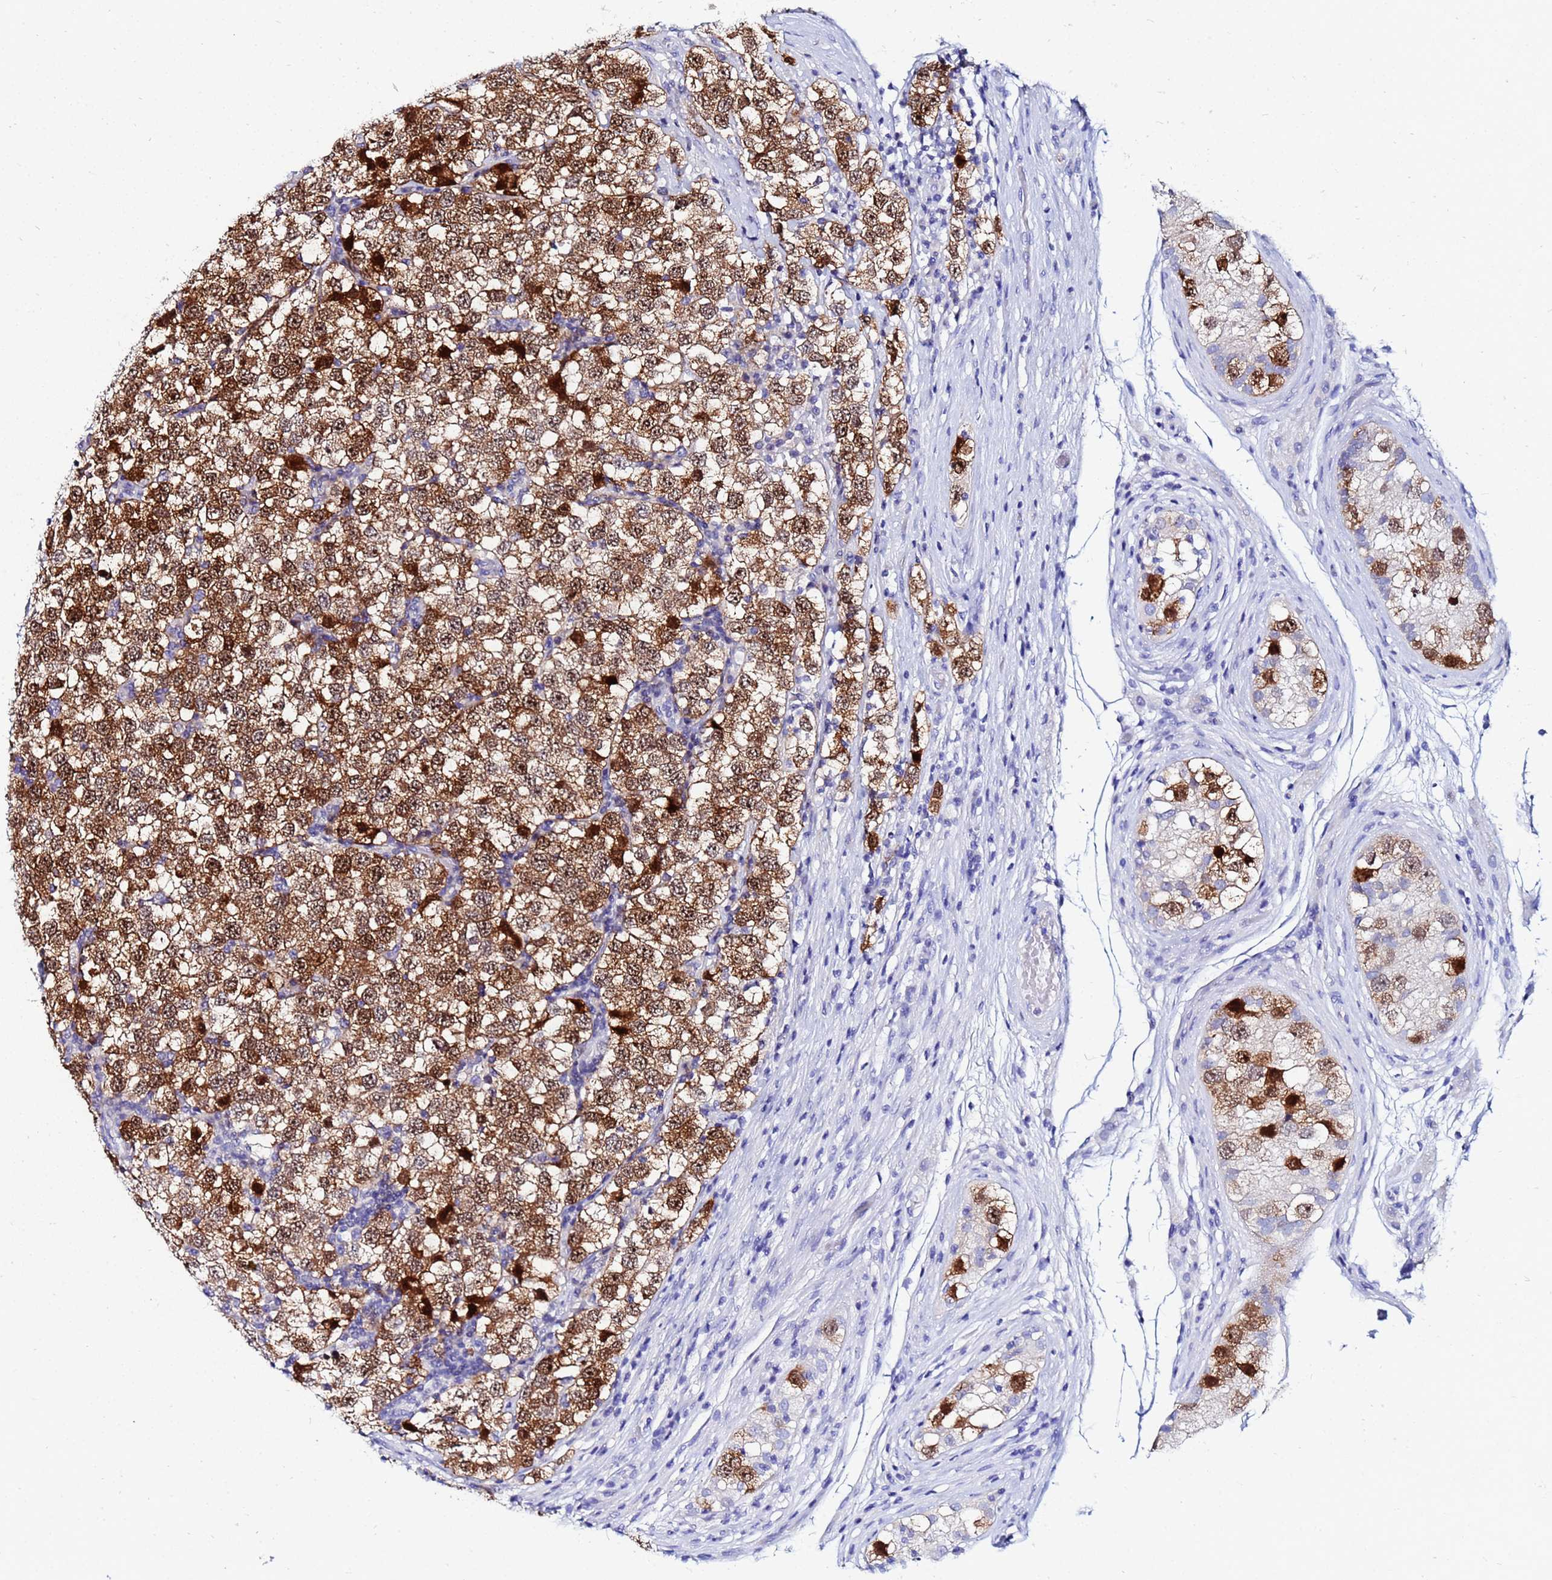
{"staining": {"intensity": "strong", "quantity": ">75%", "location": "cytoplasmic/membranous,nuclear"}, "tissue": "testis cancer", "cell_type": "Tumor cells", "image_type": "cancer", "snomed": [{"axis": "morphology", "description": "Seminoma, NOS"}, {"axis": "topography", "description": "Testis"}], "caption": "Testis seminoma stained with a protein marker shows strong staining in tumor cells.", "gene": "PPP1R14C", "patient": {"sex": "male", "age": 34}}